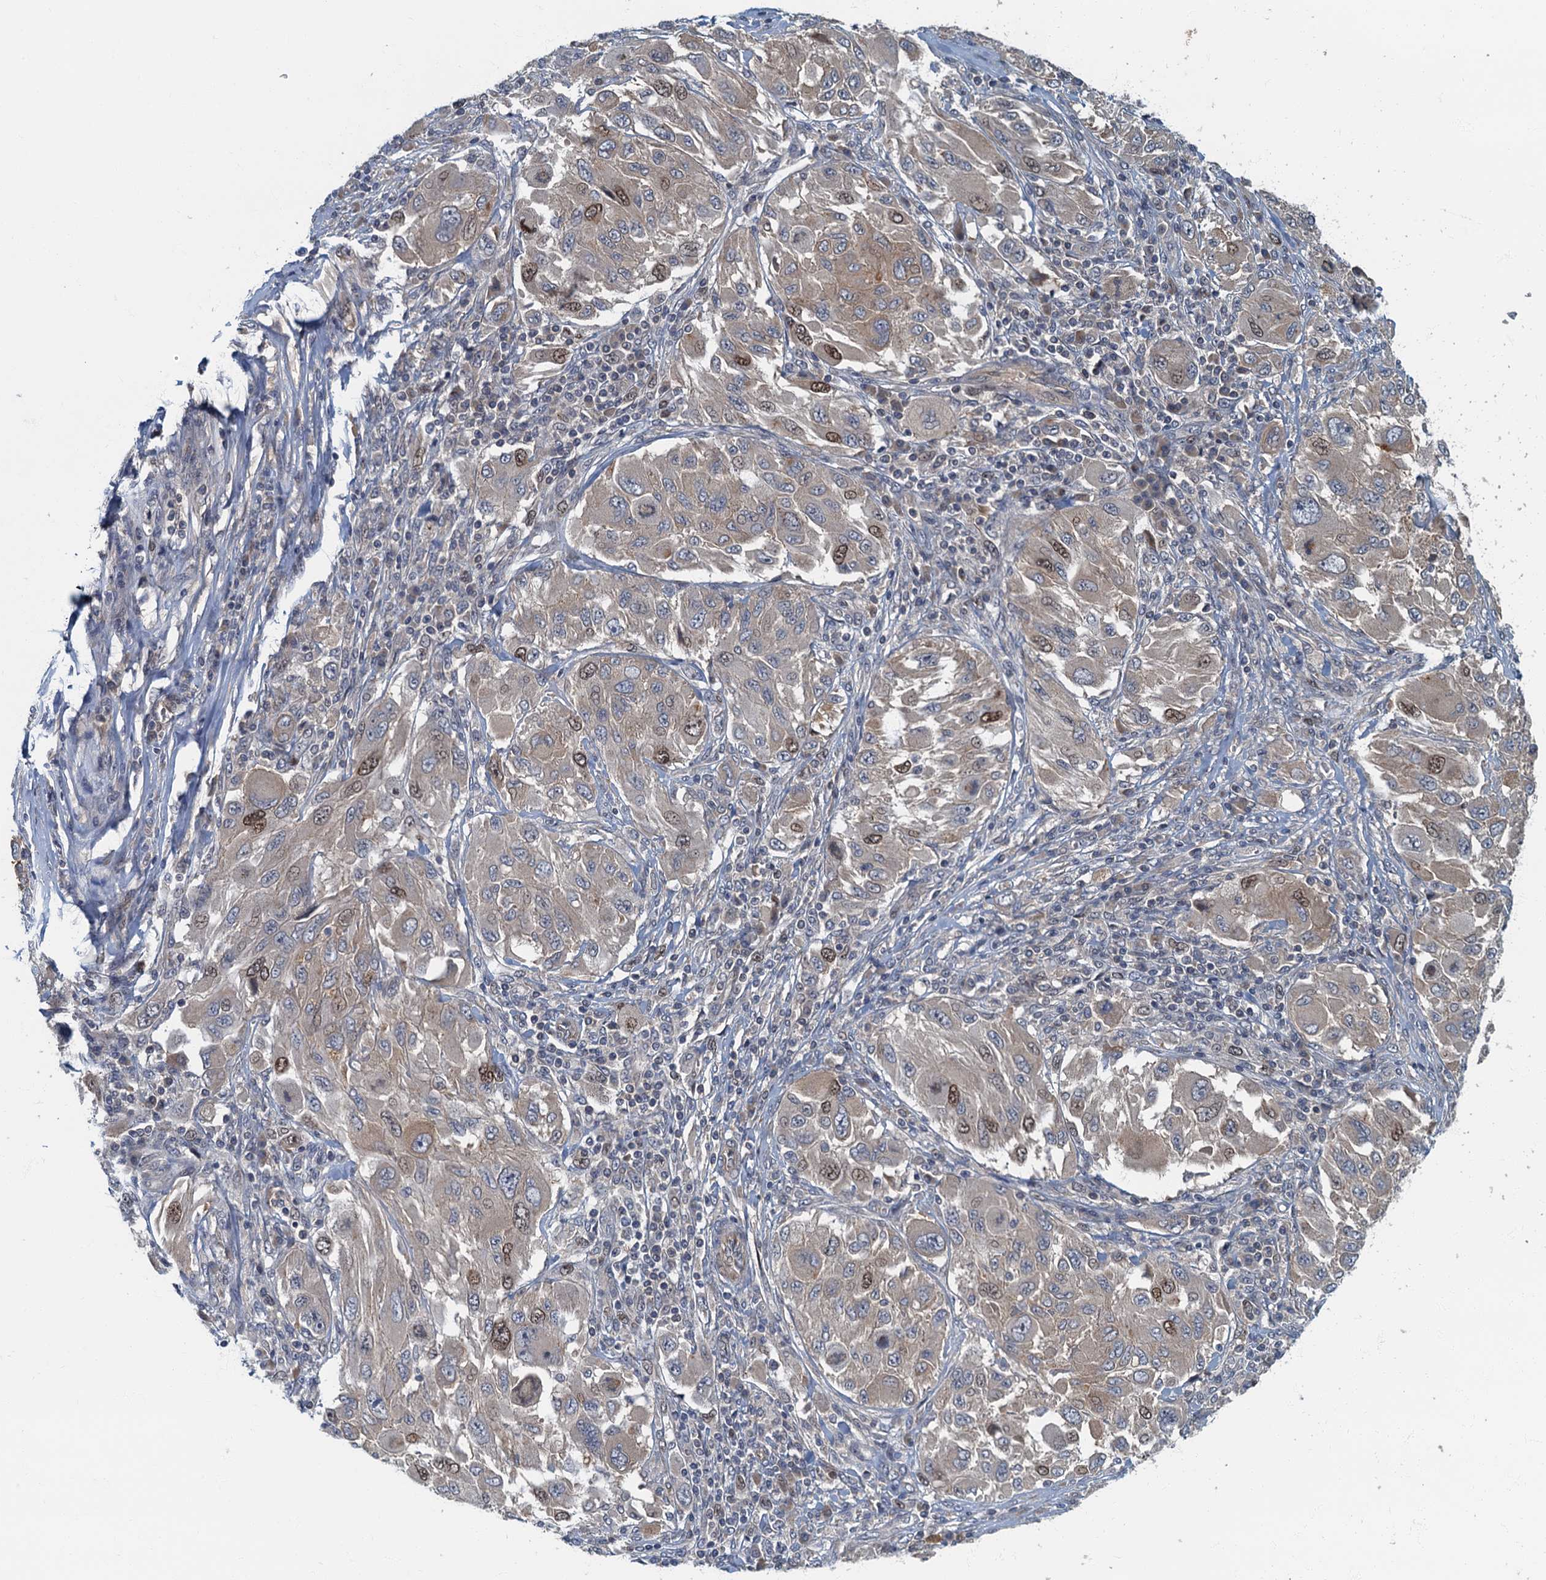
{"staining": {"intensity": "moderate", "quantity": "<25%", "location": "nuclear"}, "tissue": "melanoma", "cell_type": "Tumor cells", "image_type": "cancer", "snomed": [{"axis": "morphology", "description": "Malignant melanoma, NOS"}, {"axis": "topography", "description": "Skin"}], "caption": "Melanoma stained for a protein (brown) reveals moderate nuclear positive expression in approximately <25% of tumor cells.", "gene": "CKAP2L", "patient": {"sex": "female", "age": 91}}